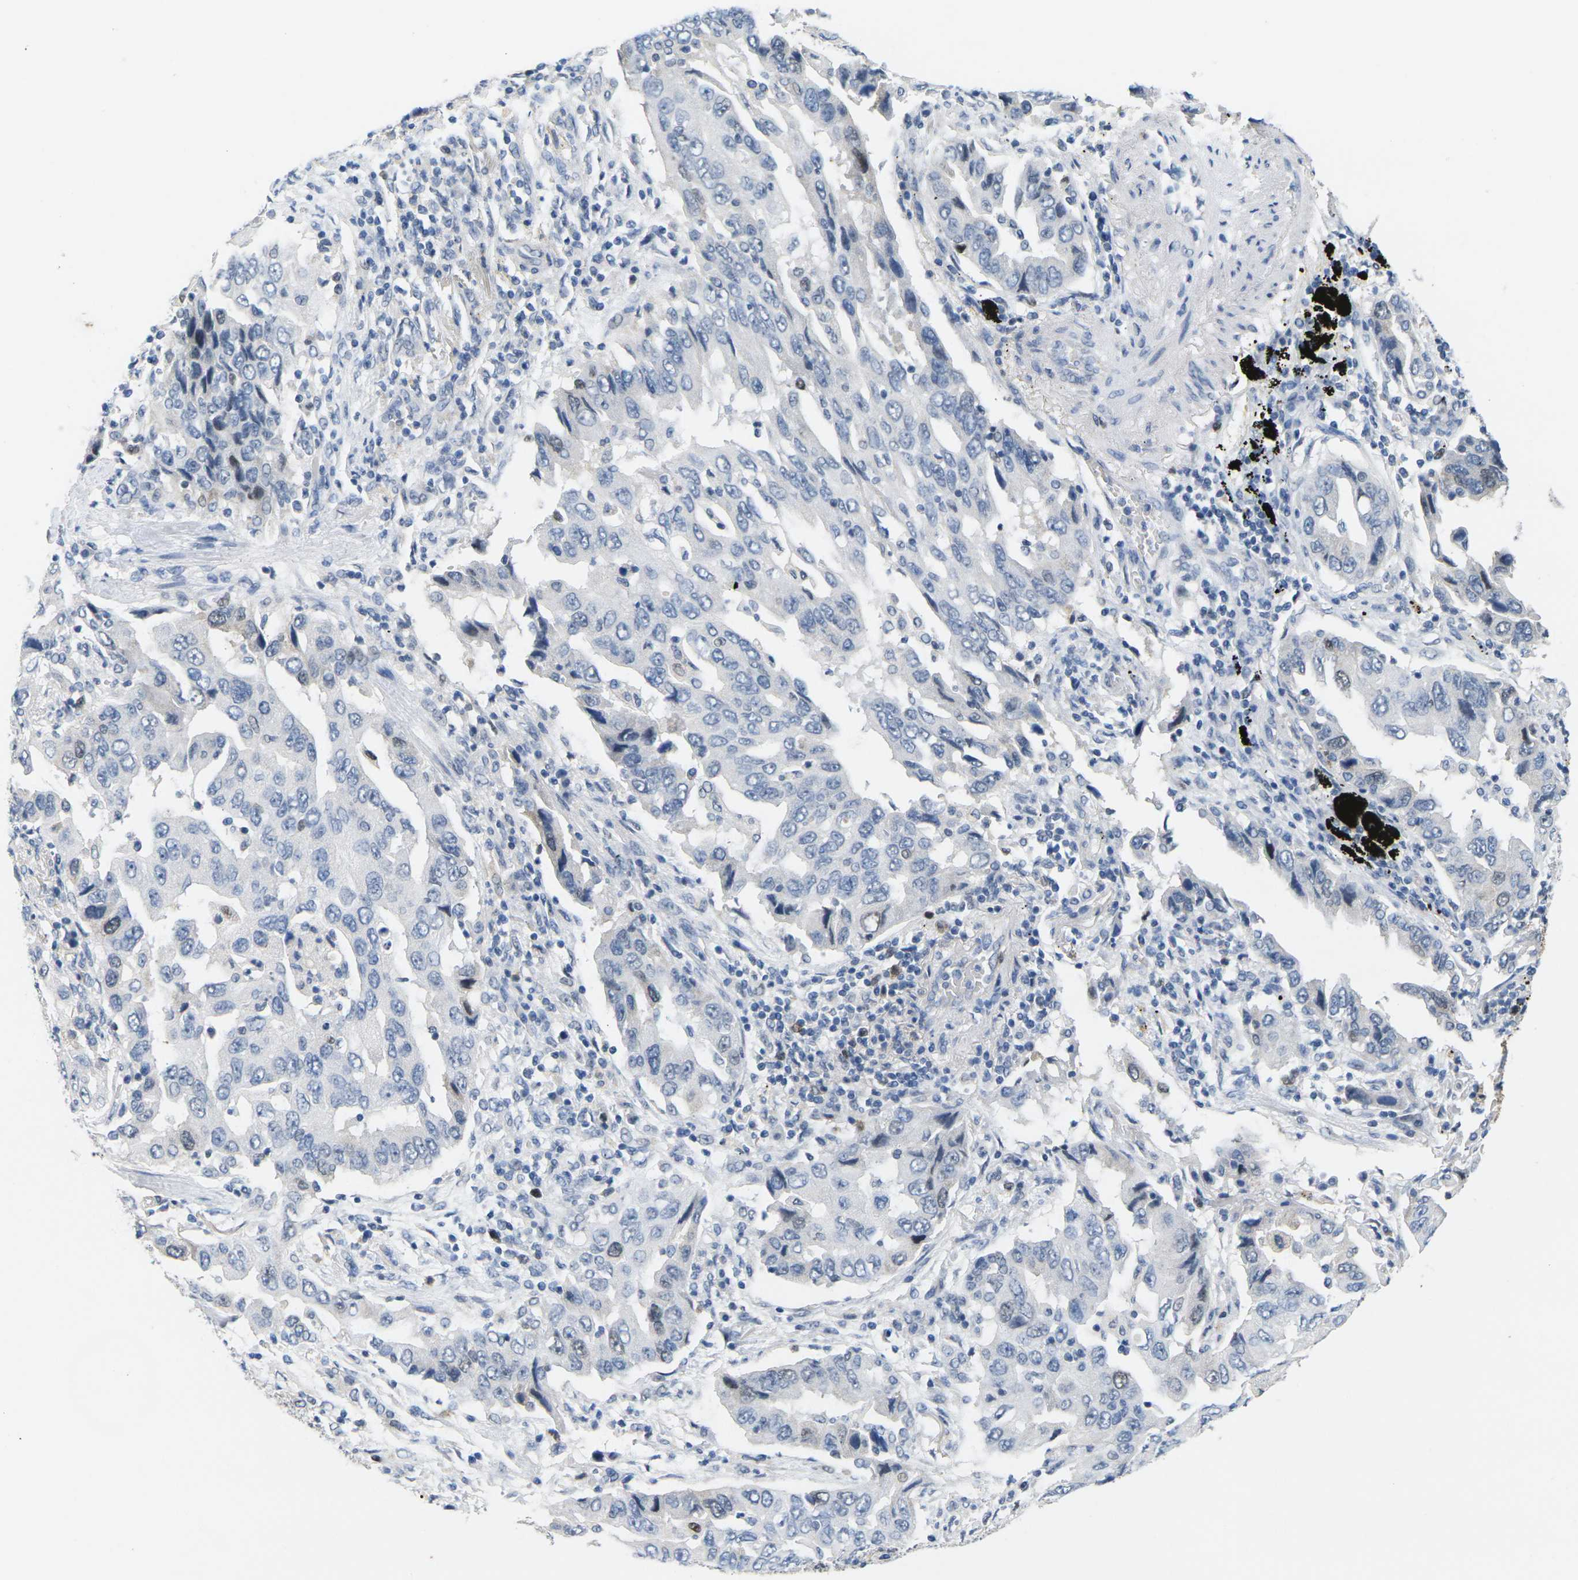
{"staining": {"intensity": "negative", "quantity": "none", "location": "none"}, "tissue": "lung cancer", "cell_type": "Tumor cells", "image_type": "cancer", "snomed": [{"axis": "morphology", "description": "Adenocarcinoma, NOS"}, {"axis": "topography", "description": "Lung"}], "caption": "Immunohistochemistry histopathology image of human lung adenocarcinoma stained for a protein (brown), which exhibits no positivity in tumor cells.", "gene": "CDK2", "patient": {"sex": "female", "age": 65}}